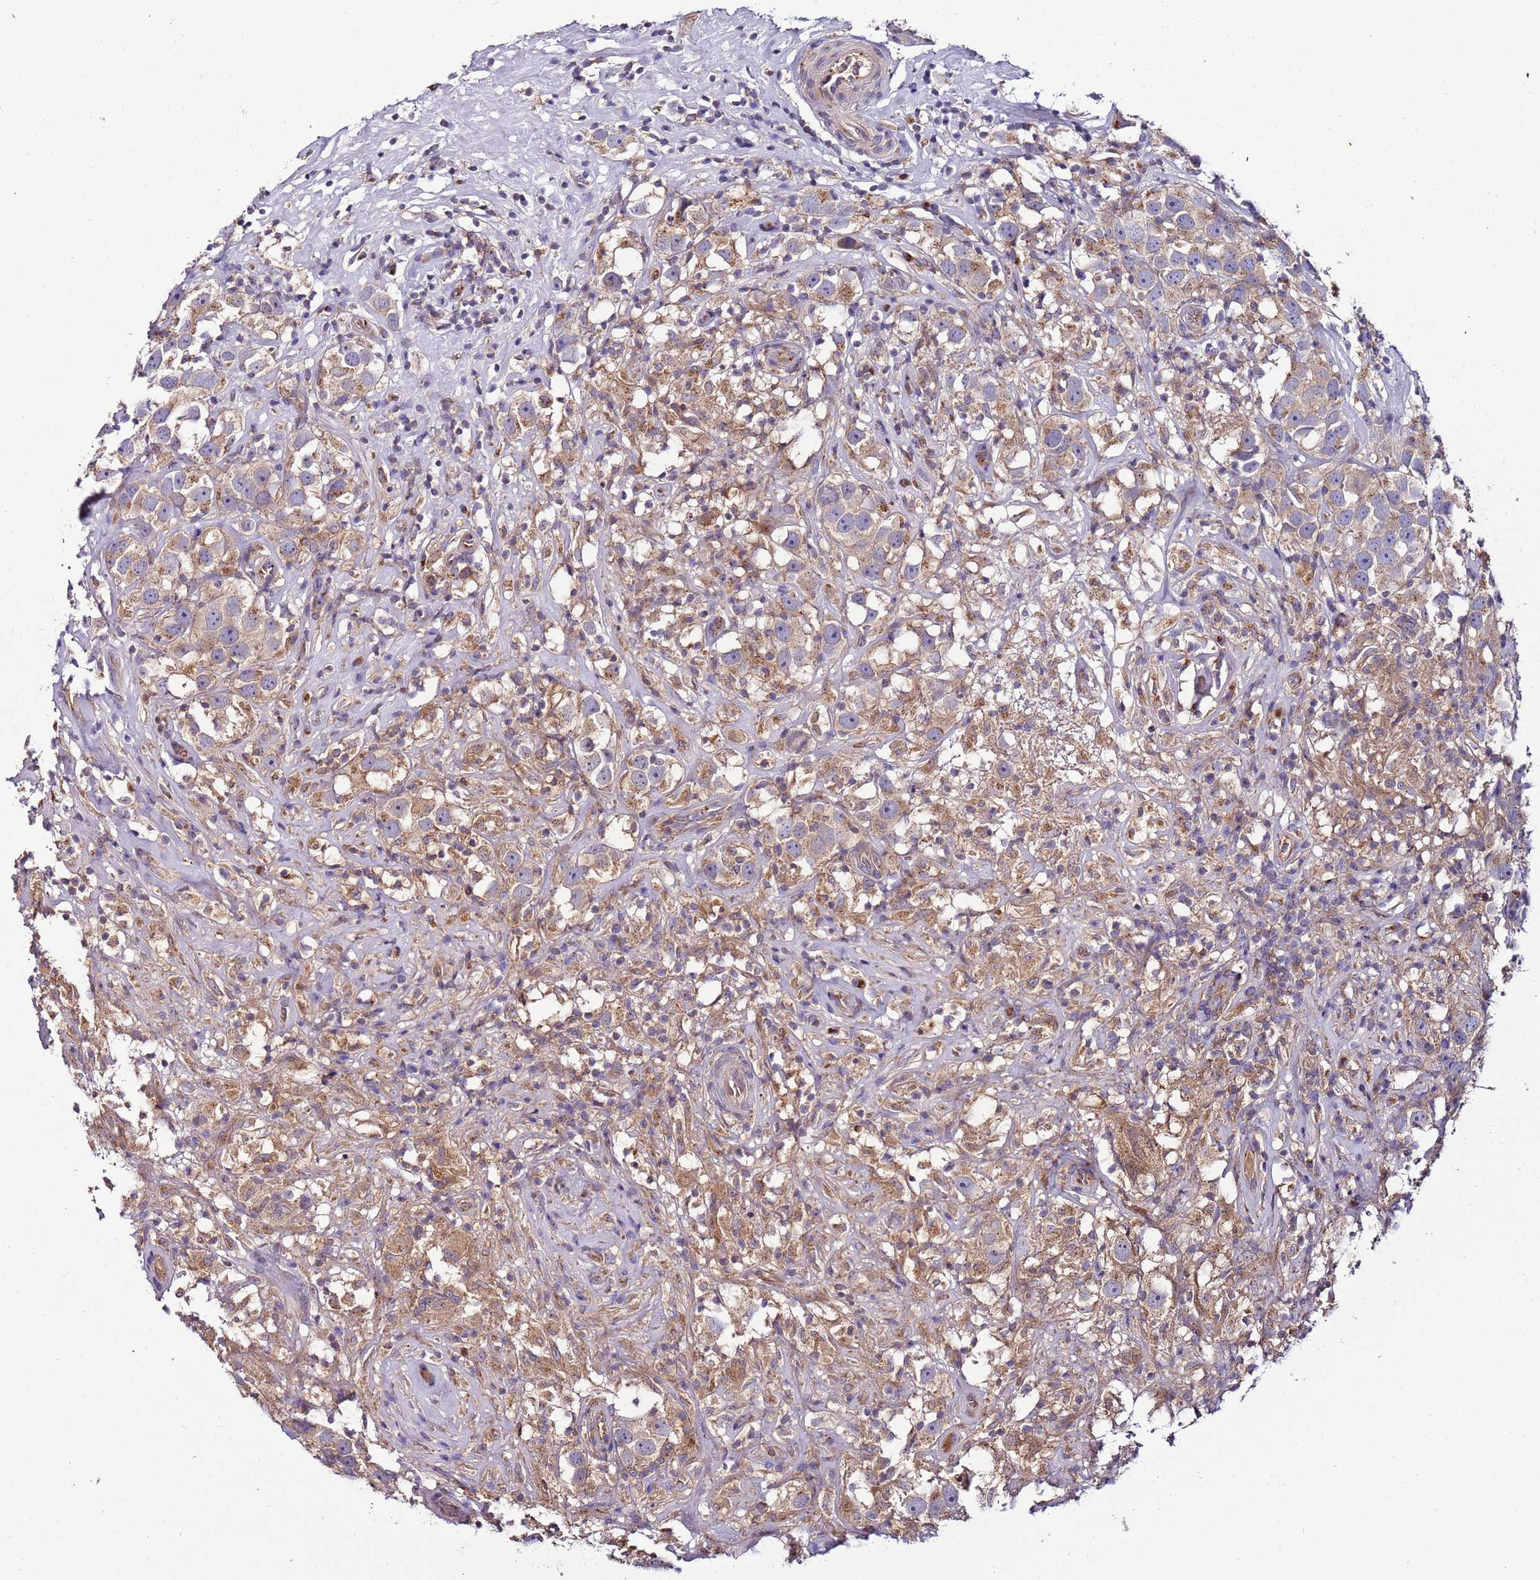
{"staining": {"intensity": "moderate", "quantity": ">75%", "location": "cytoplasmic/membranous"}, "tissue": "testis cancer", "cell_type": "Tumor cells", "image_type": "cancer", "snomed": [{"axis": "morphology", "description": "Seminoma, NOS"}, {"axis": "topography", "description": "Testis"}], "caption": "This histopathology image exhibits immunohistochemistry (IHC) staining of human testis seminoma, with medium moderate cytoplasmic/membranous positivity in about >75% of tumor cells.", "gene": "FAM20A", "patient": {"sex": "male", "age": 49}}